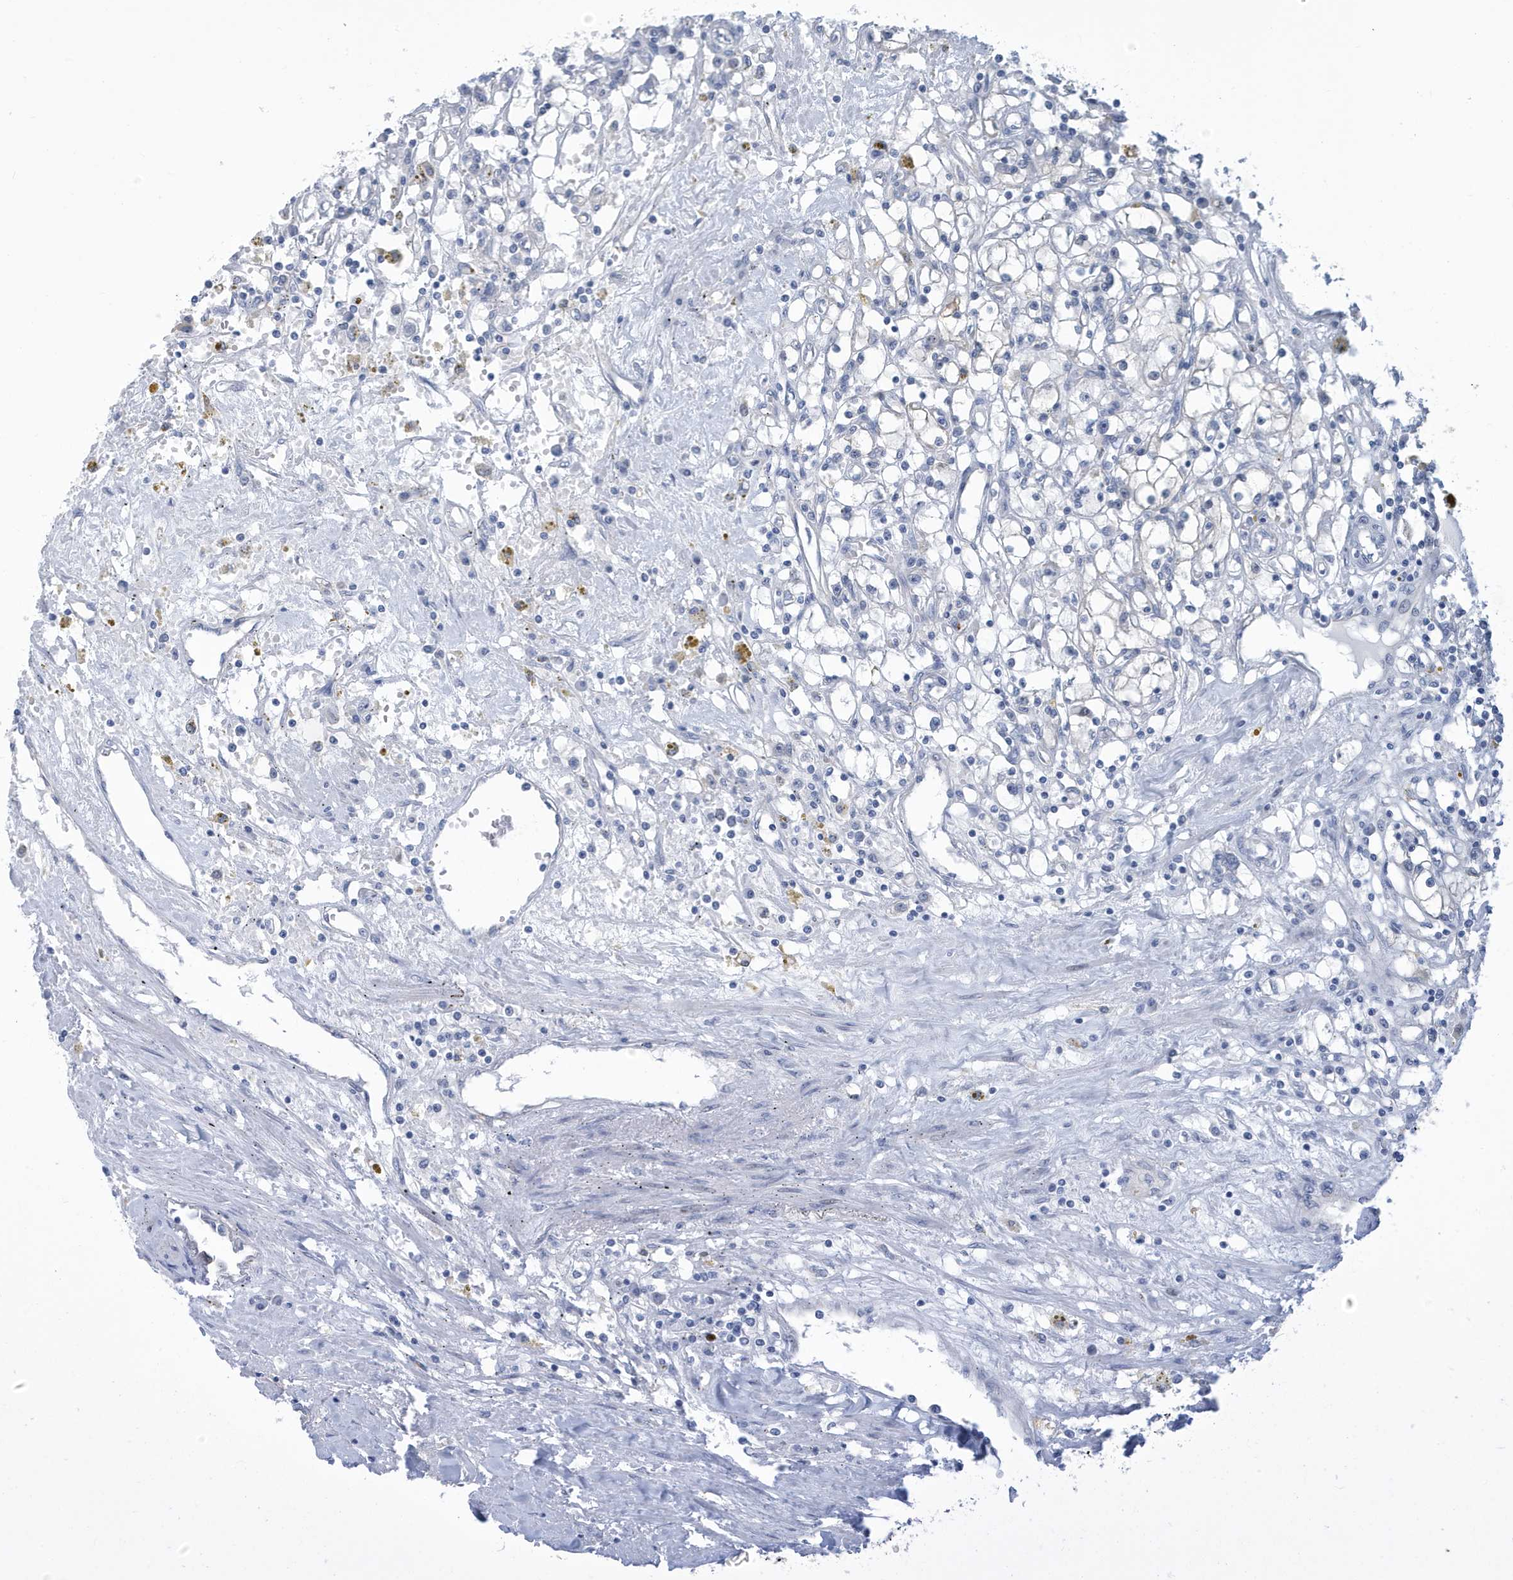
{"staining": {"intensity": "negative", "quantity": "none", "location": "none"}, "tissue": "renal cancer", "cell_type": "Tumor cells", "image_type": "cancer", "snomed": [{"axis": "morphology", "description": "Adenocarcinoma, NOS"}, {"axis": "topography", "description": "Kidney"}], "caption": "Protein analysis of renal cancer demonstrates no significant expression in tumor cells.", "gene": "VTA1", "patient": {"sex": "male", "age": 56}}